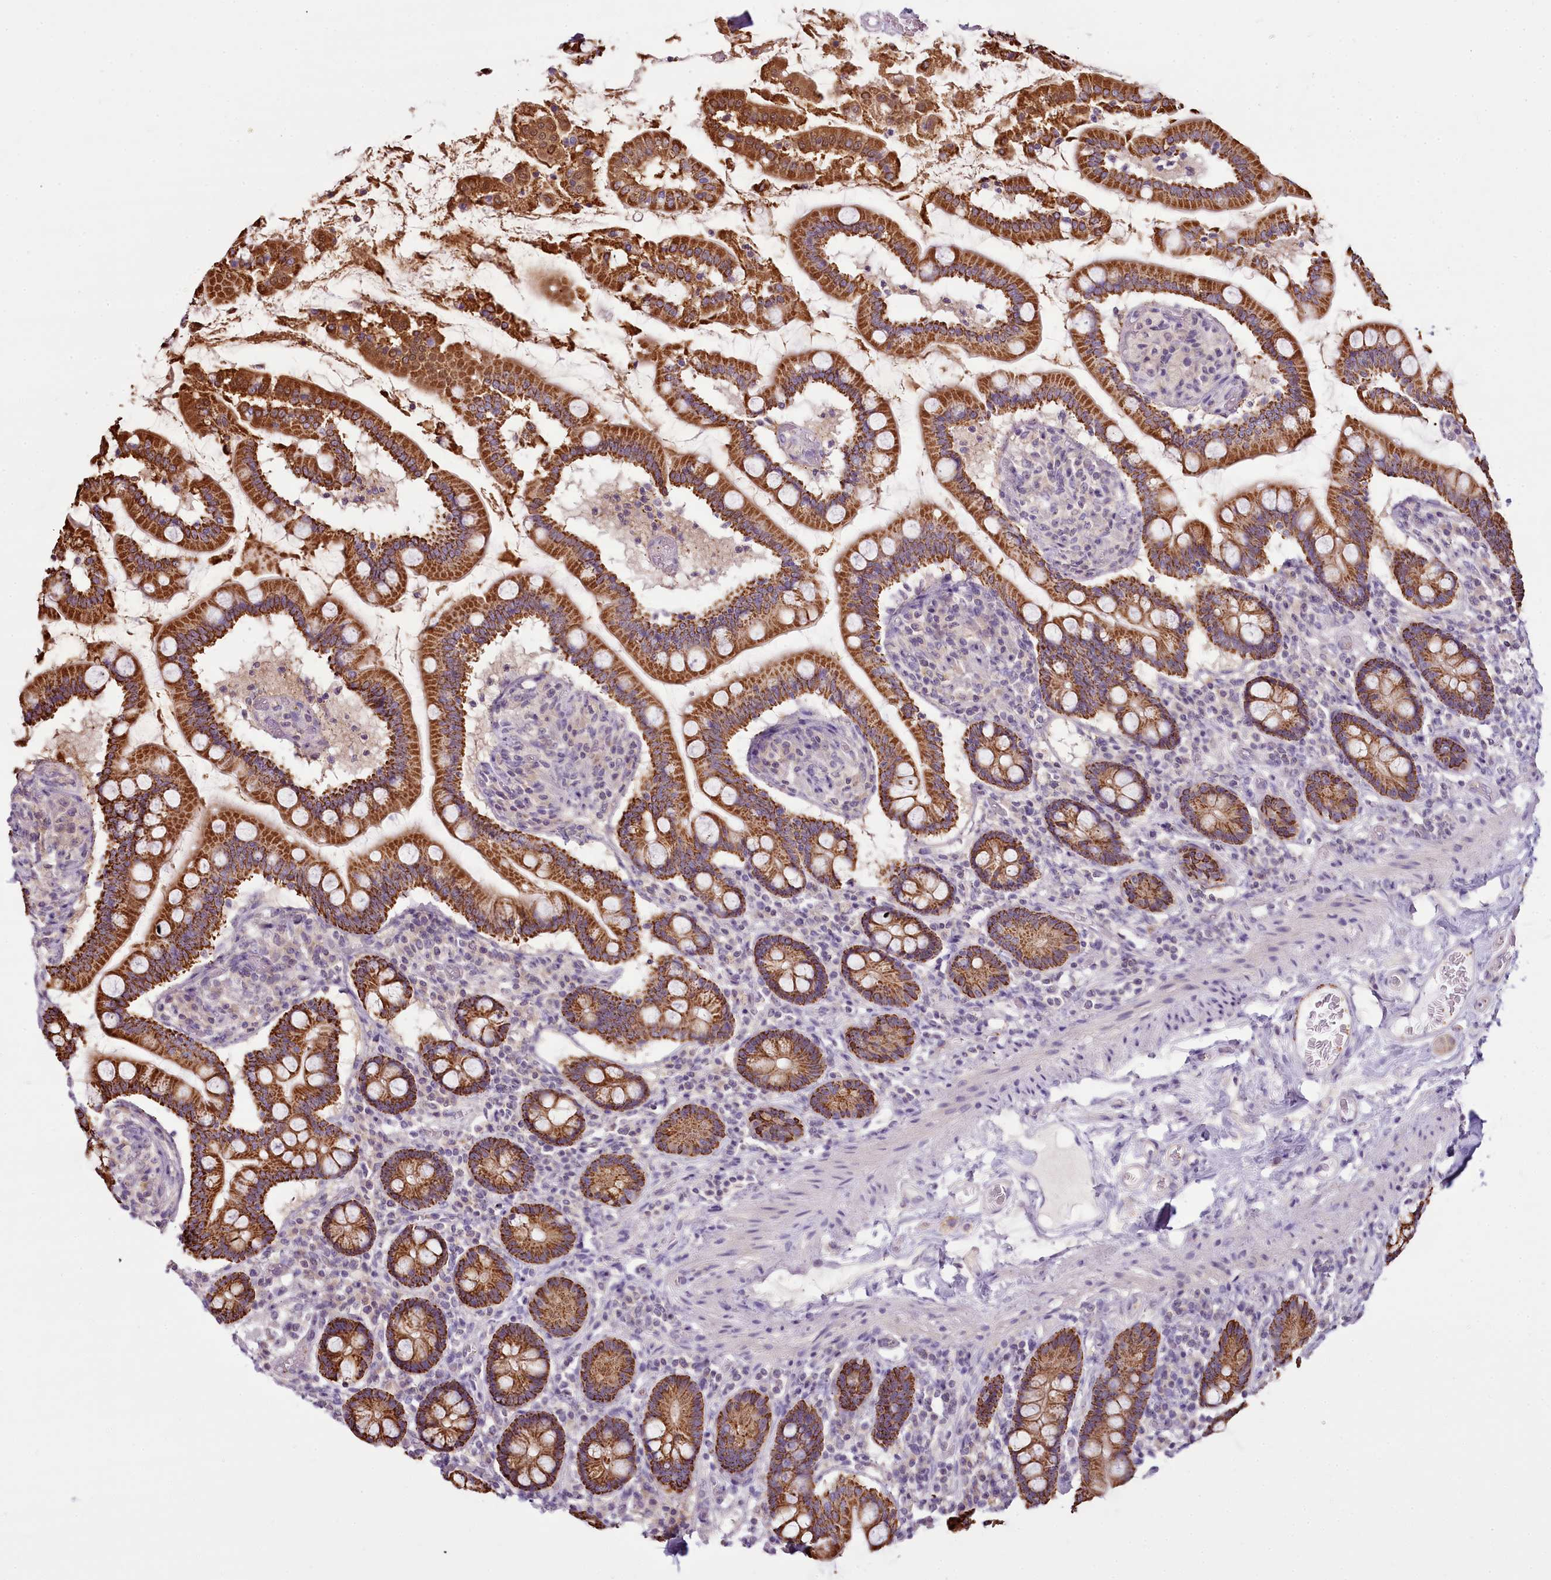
{"staining": {"intensity": "strong", "quantity": ">75%", "location": "cytoplasmic/membranous"}, "tissue": "small intestine", "cell_type": "Glandular cells", "image_type": "normal", "snomed": [{"axis": "morphology", "description": "Normal tissue, NOS"}, {"axis": "topography", "description": "Small intestine"}], "caption": "Protein analysis of normal small intestine demonstrates strong cytoplasmic/membranous expression in about >75% of glandular cells.", "gene": "CAPN7", "patient": {"sex": "female", "age": 64}}